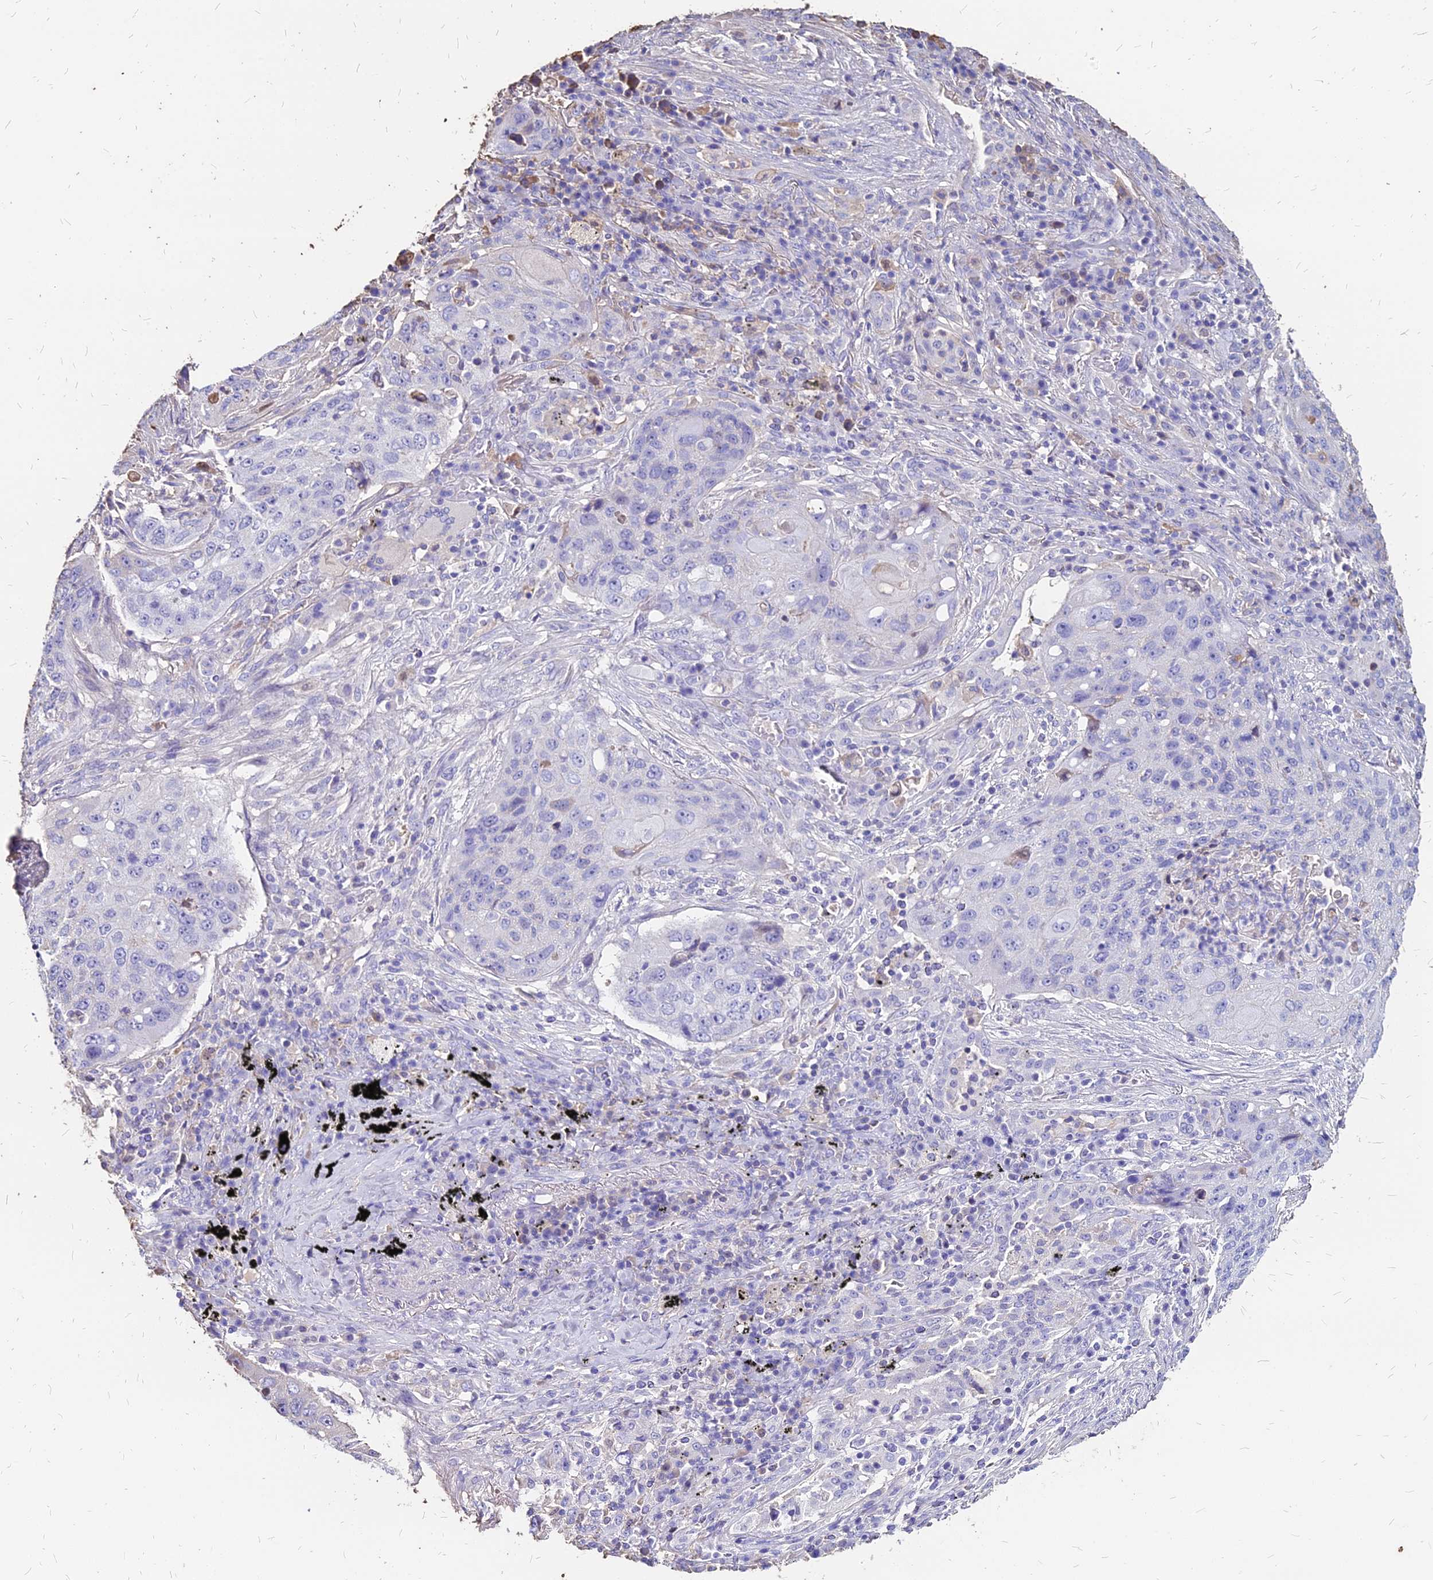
{"staining": {"intensity": "negative", "quantity": "none", "location": "none"}, "tissue": "lung cancer", "cell_type": "Tumor cells", "image_type": "cancer", "snomed": [{"axis": "morphology", "description": "Squamous cell carcinoma, NOS"}, {"axis": "topography", "description": "Lung"}], "caption": "A photomicrograph of lung cancer stained for a protein reveals no brown staining in tumor cells.", "gene": "NME5", "patient": {"sex": "female", "age": 63}}